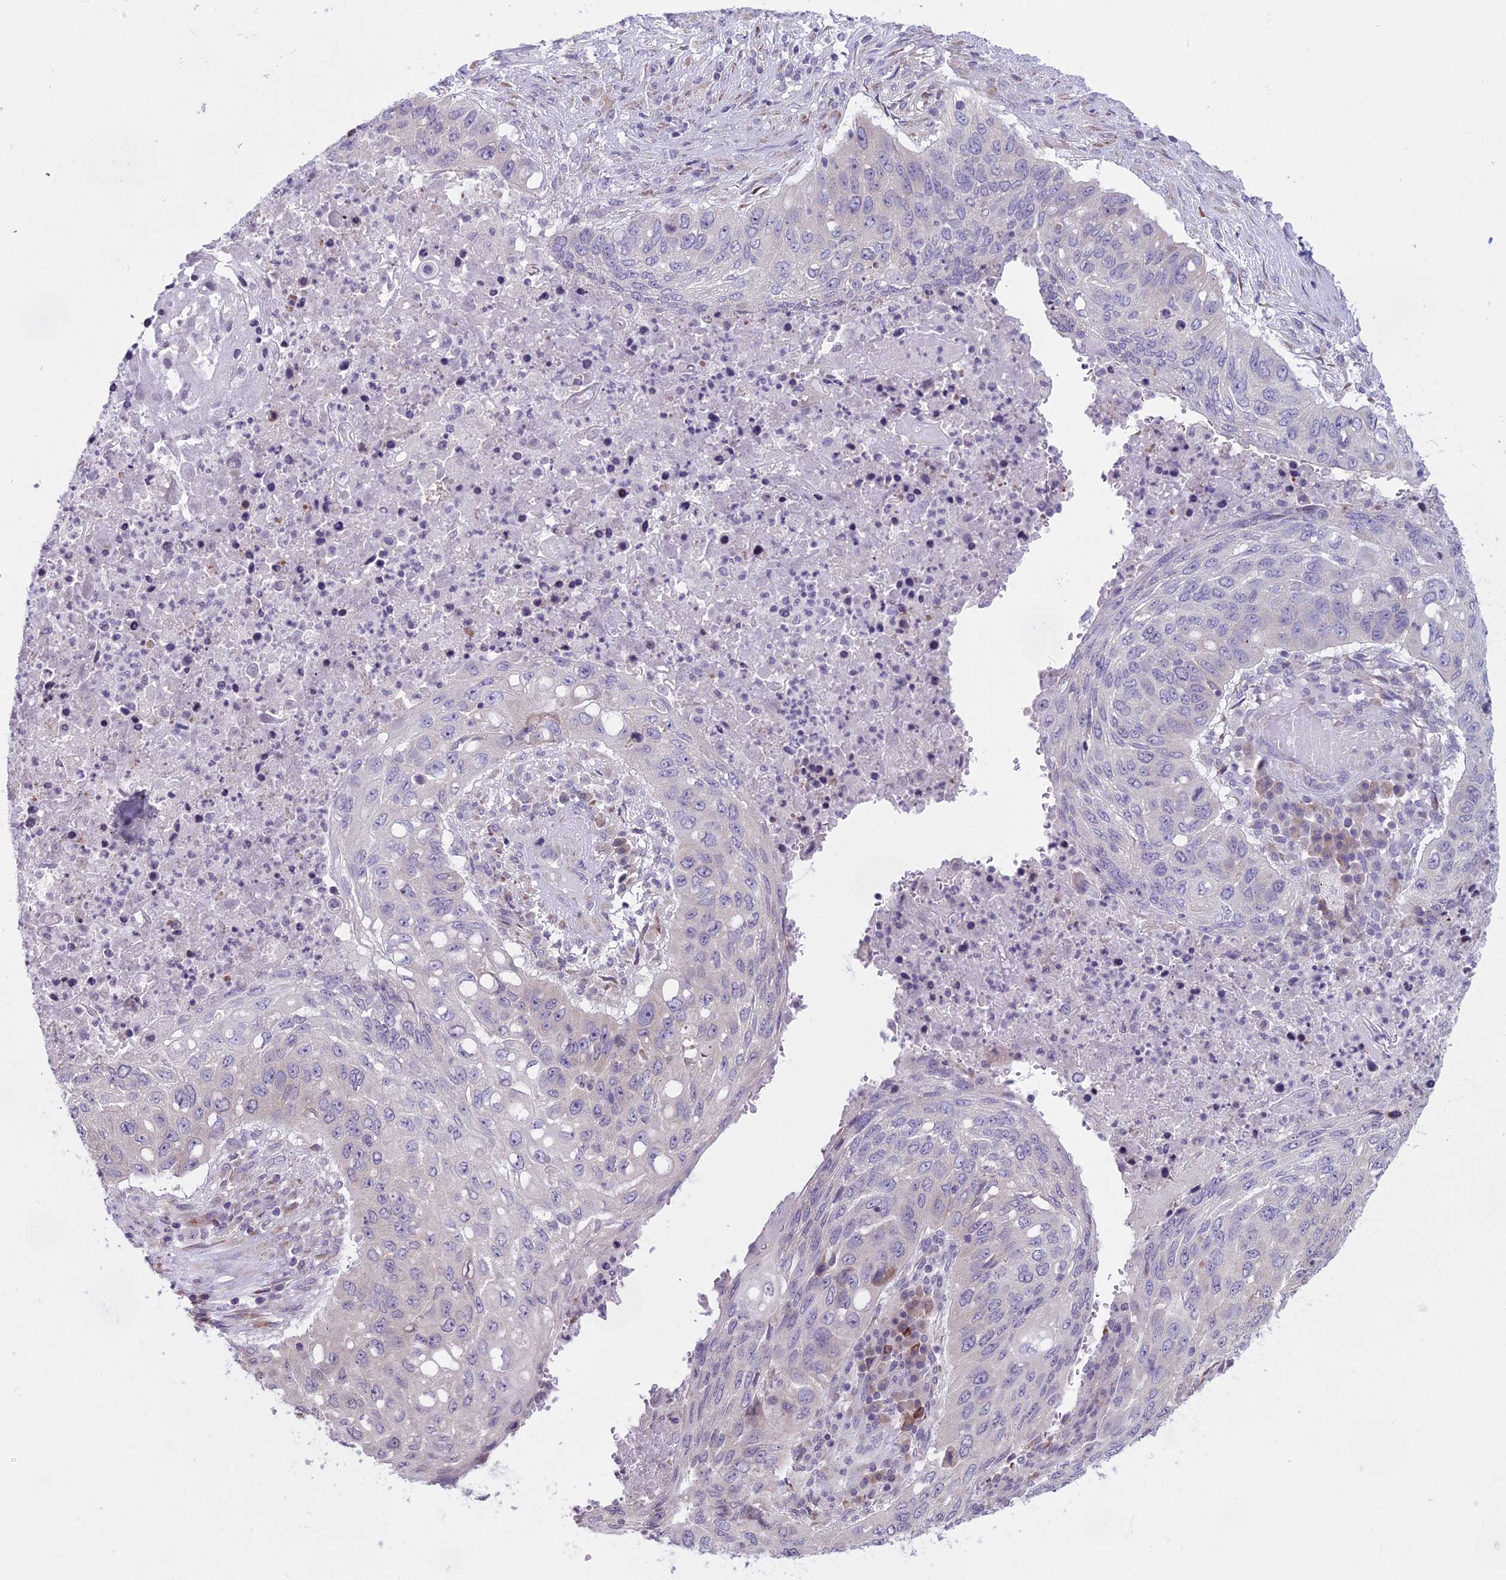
{"staining": {"intensity": "negative", "quantity": "none", "location": "none"}, "tissue": "lung cancer", "cell_type": "Tumor cells", "image_type": "cancer", "snomed": [{"axis": "morphology", "description": "Squamous cell carcinoma, NOS"}, {"axis": "topography", "description": "Lung"}], "caption": "An image of human lung squamous cell carcinoma is negative for staining in tumor cells. Nuclei are stained in blue.", "gene": "RPS26", "patient": {"sex": "female", "age": 63}}